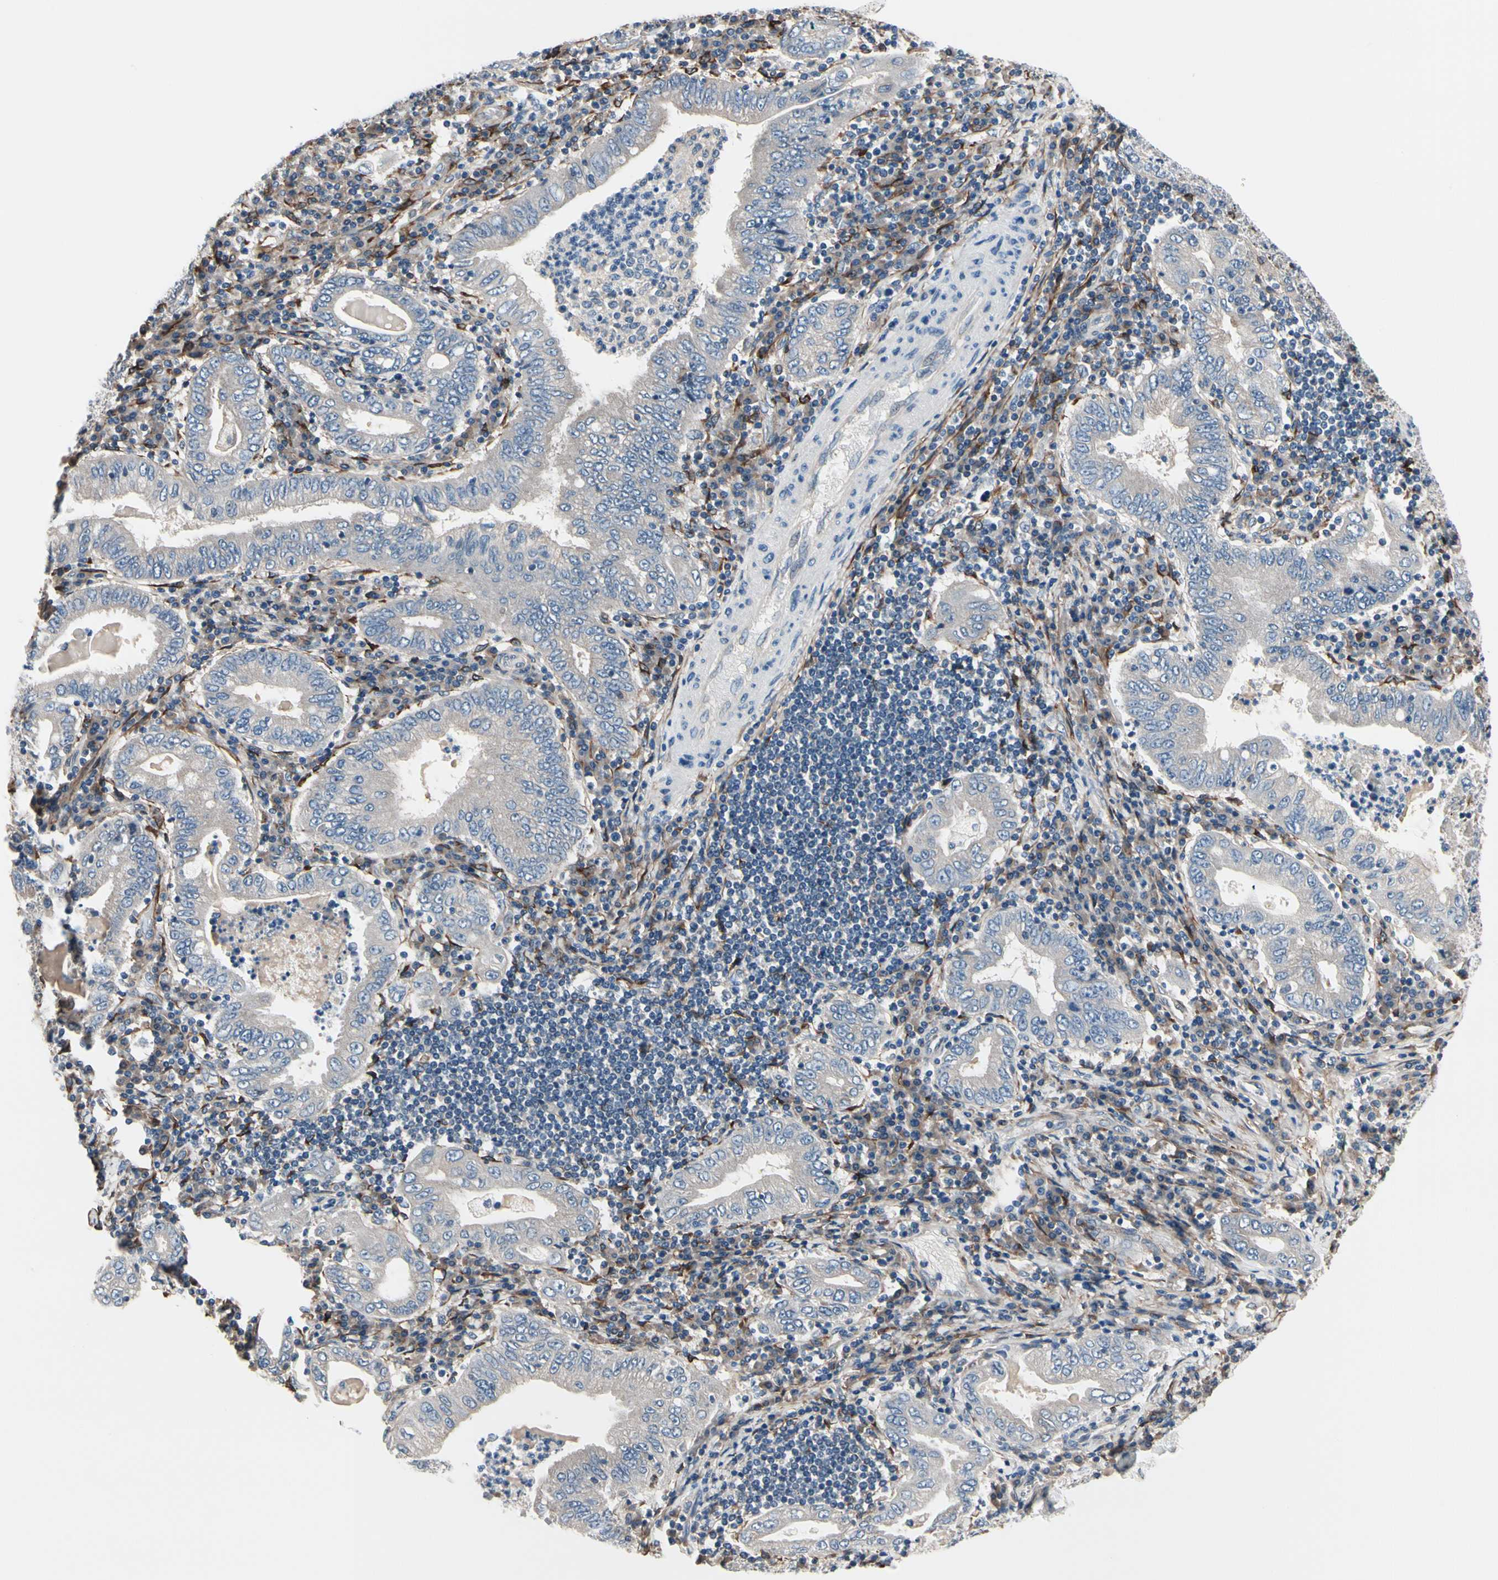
{"staining": {"intensity": "negative", "quantity": "none", "location": "none"}, "tissue": "stomach cancer", "cell_type": "Tumor cells", "image_type": "cancer", "snomed": [{"axis": "morphology", "description": "Normal tissue, NOS"}, {"axis": "morphology", "description": "Adenocarcinoma, NOS"}, {"axis": "topography", "description": "Esophagus"}, {"axis": "topography", "description": "Stomach, upper"}, {"axis": "topography", "description": "Peripheral nerve tissue"}], "caption": "Immunohistochemistry (IHC) image of adenocarcinoma (stomach) stained for a protein (brown), which shows no staining in tumor cells. (DAB (3,3'-diaminobenzidine) immunohistochemistry with hematoxylin counter stain).", "gene": "PRKAR2B", "patient": {"sex": "male", "age": 62}}